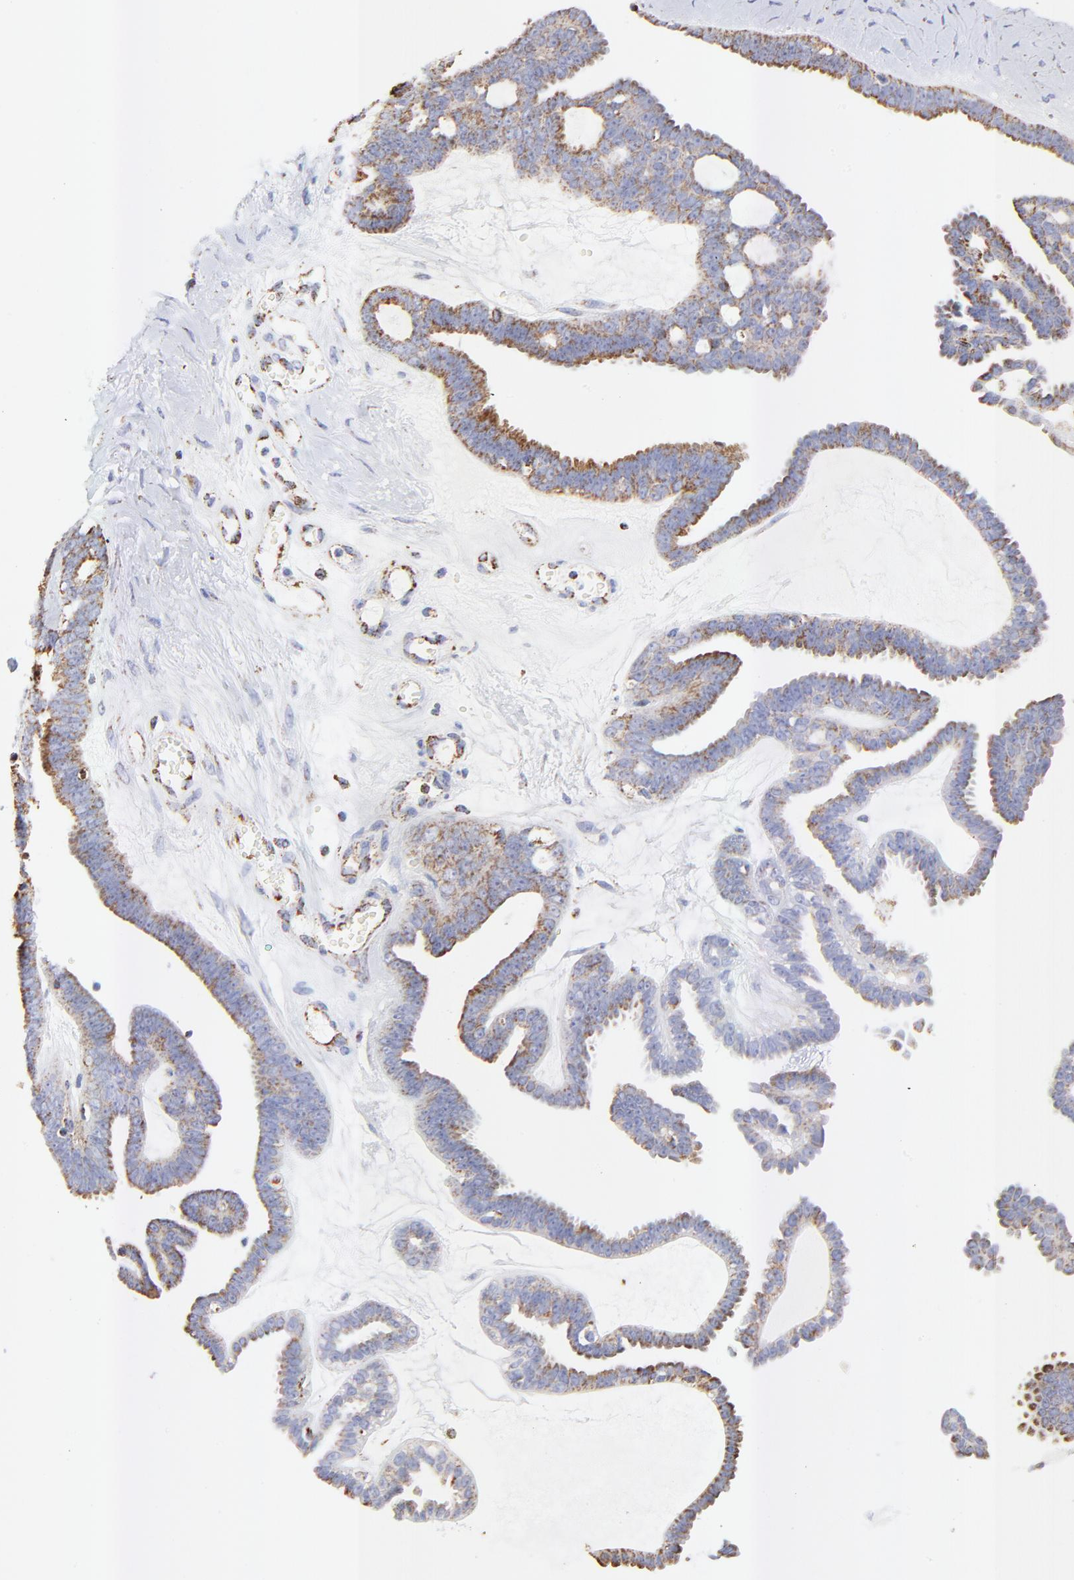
{"staining": {"intensity": "weak", "quantity": "25%-75%", "location": "cytoplasmic/membranous"}, "tissue": "ovarian cancer", "cell_type": "Tumor cells", "image_type": "cancer", "snomed": [{"axis": "morphology", "description": "Cystadenocarcinoma, serous, NOS"}, {"axis": "topography", "description": "Ovary"}], "caption": "Immunohistochemical staining of ovarian cancer (serous cystadenocarcinoma) shows low levels of weak cytoplasmic/membranous protein staining in approximately 25%-75% of tumor cells.", "gene": "COX4I1", "patient": {"sex": "female", "age": 71}}